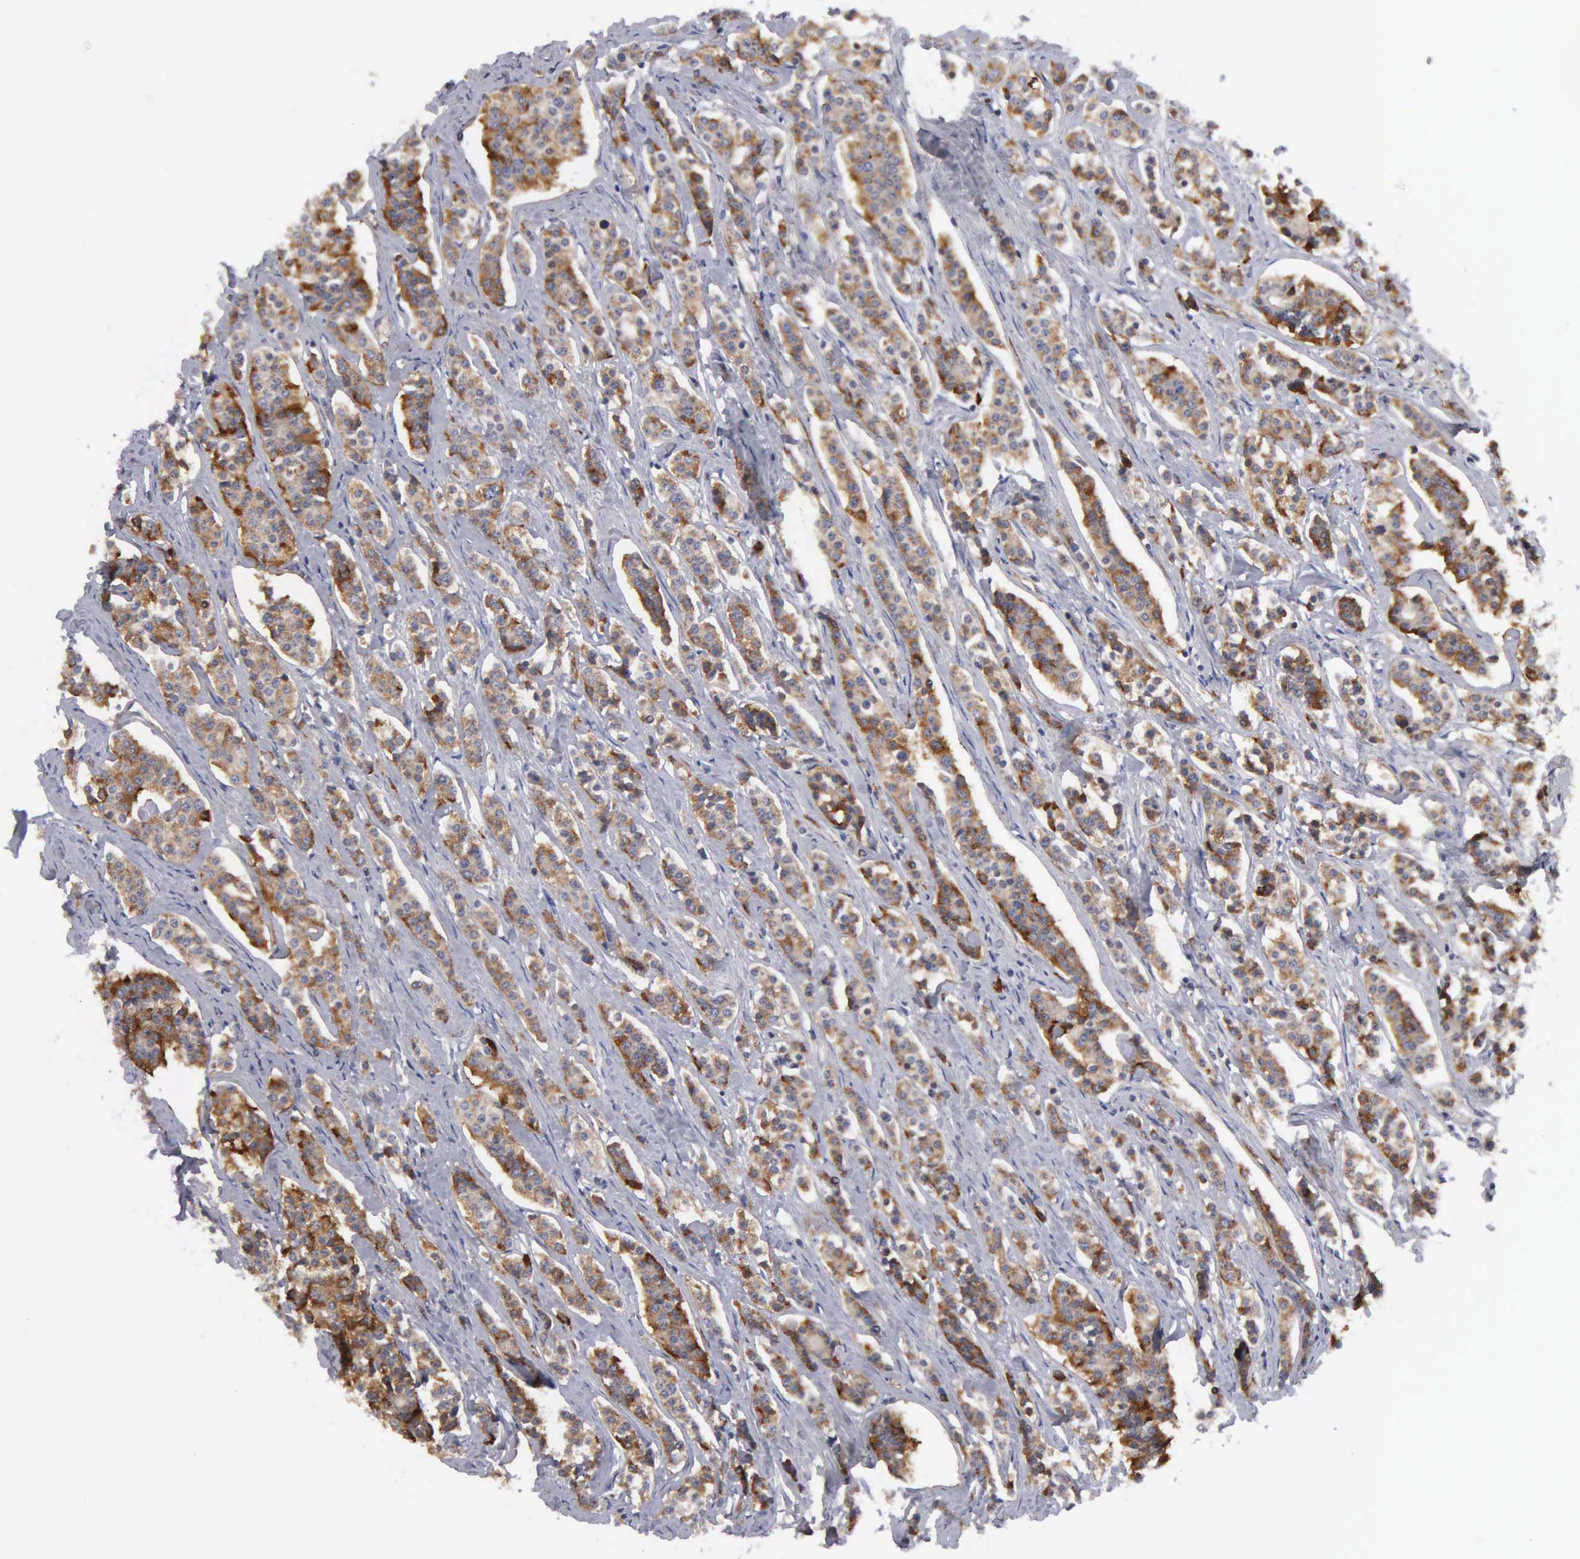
{"staining": {"intensity": "moderate", "quantity": ">75%", "location": "cytoplasmic/membranous"}, "tissue": "carcinoid", "cell_type": "Tumor cells", "image_type": "cancer", "snomed": [{"axis": "morphology", "description": "Carcinoid, malignant, NOS"}, {"axis": "topography", "description": "Small intestine"}], "caption": "A medium amount of moderate cytoplasmic/membranous positivity is identified in approximately >75% of tumor cells in carcinoid tissue.", "gene": "RDX", "patient": {"sex": "male", "age": 63}}